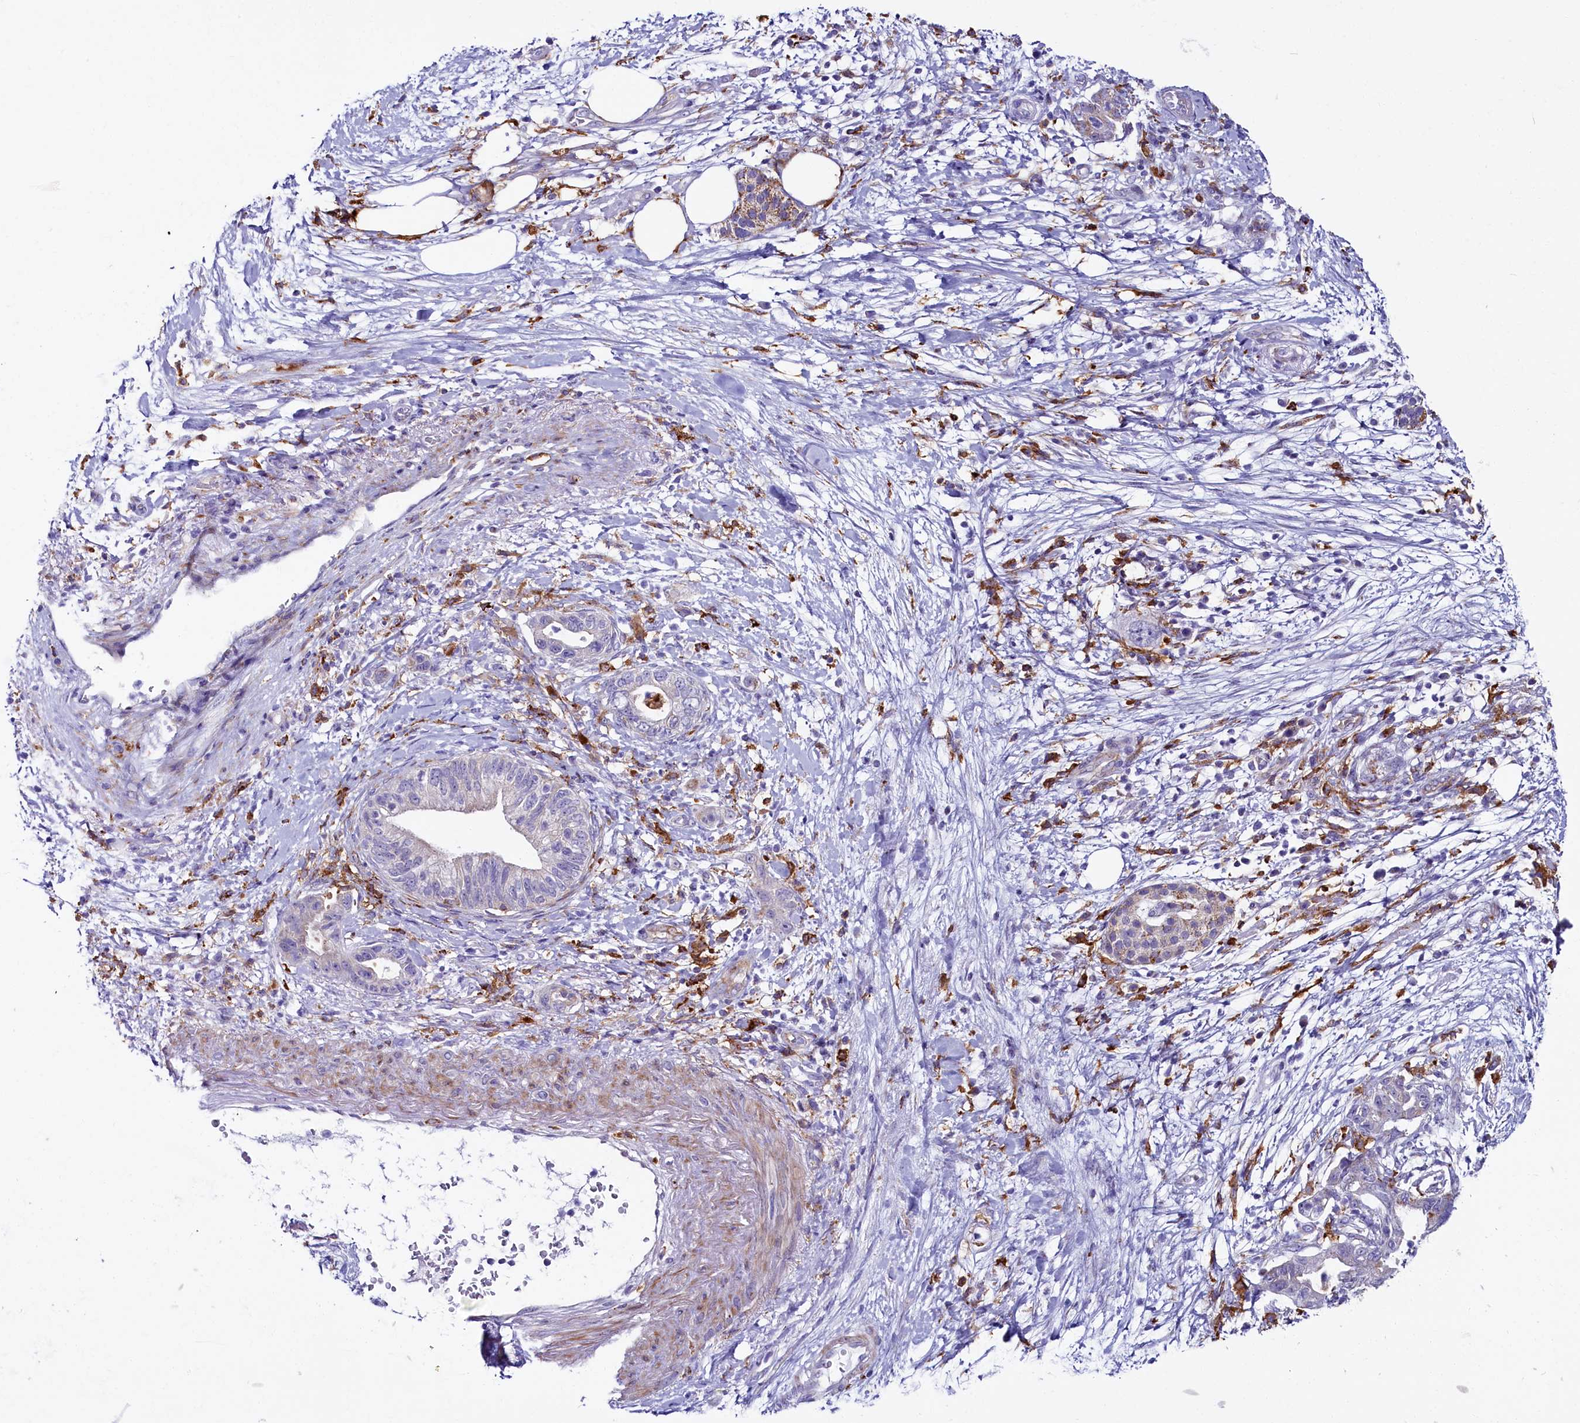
{"staining": {"intensity": "weak", "quantity": "25%-75%", "location": "cytoplasmic/membranous"}, "tissue": "pancreatic cancer", "cell_type": "Tumor cells", "image_type": "cancer", "snomed": [{"axis": "morphology", "description": "Adenocarcinoma, NOS"}, {"axis": "topography", "description": "Pancreas"}], "caption": "IHC staining of pancreatic cancer, which displays low levels of weak cytoplasmic/membranous expression in approximately 25%-75% of tumor cells indicating weak cytoplasmic/membranous protein staining. The staining was performed using DAB (3,3'-diaminobenzidine) (brown) for protein detection and nuclei were counterstained in hematoxylin (blue).", "gene": "IL20RA", "patient": {"sex": "female", "age": 73}}